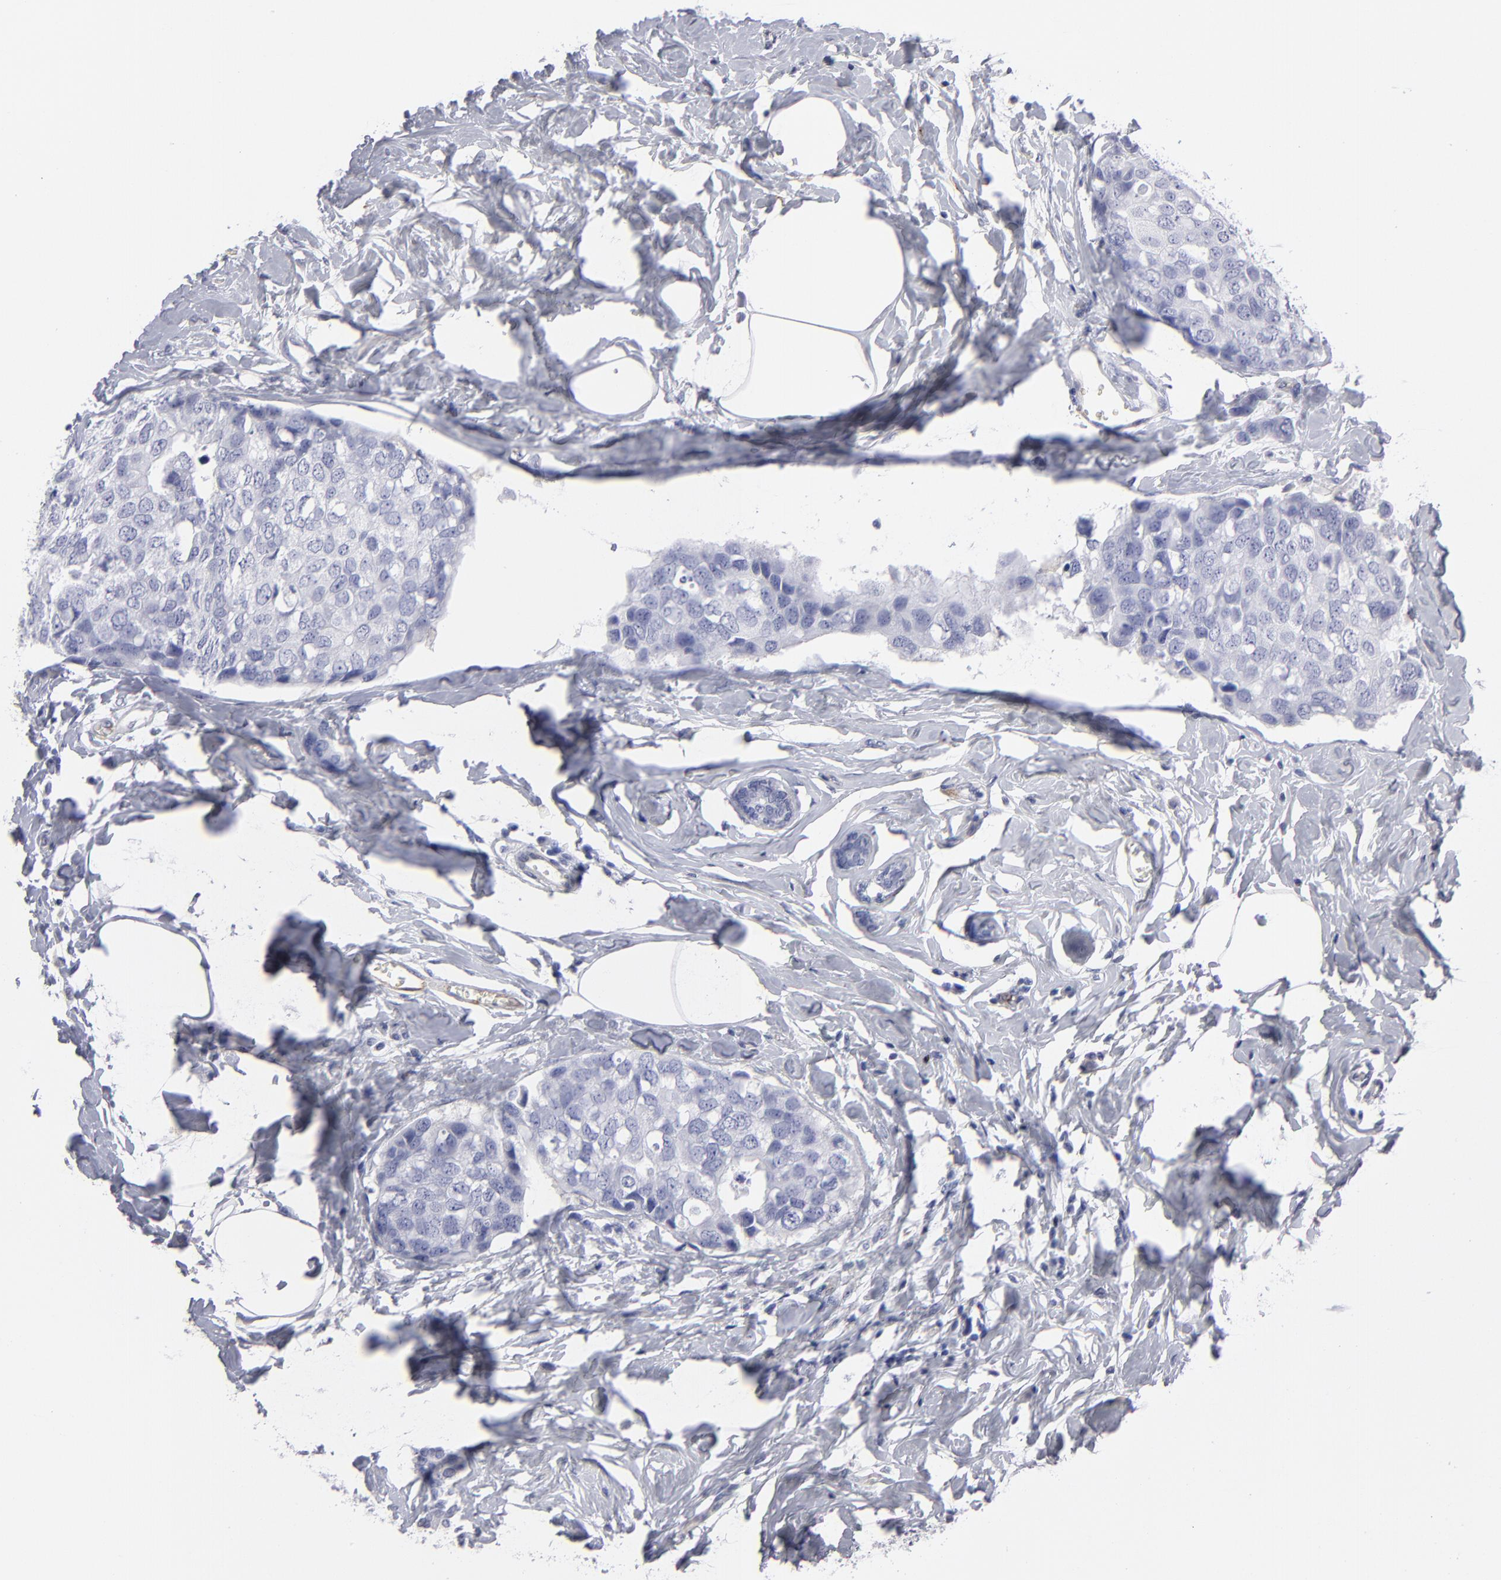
{"staining": {"intensity": "negative", "quantity": "none", "location": "none"}, "tissue": "breast cancer", "cell_type": "Tumor cells", "image_type": "cancer", "snomed": [{"axis": "morphology", "description": "Normal tissue, NOS"}, {"axis": "morphology", "description": "Duct carcinoma"}, {"axis": "topography", "description": "Breast"}], "caption": "High magnification brightfield microscopy of breast cancer stained with DAB (brown) and counterstained with hematoxylin (blue): tumor cells show no significant expression.", "gene": "CADM3", "patient": {"sex": "female", "age": 50}}